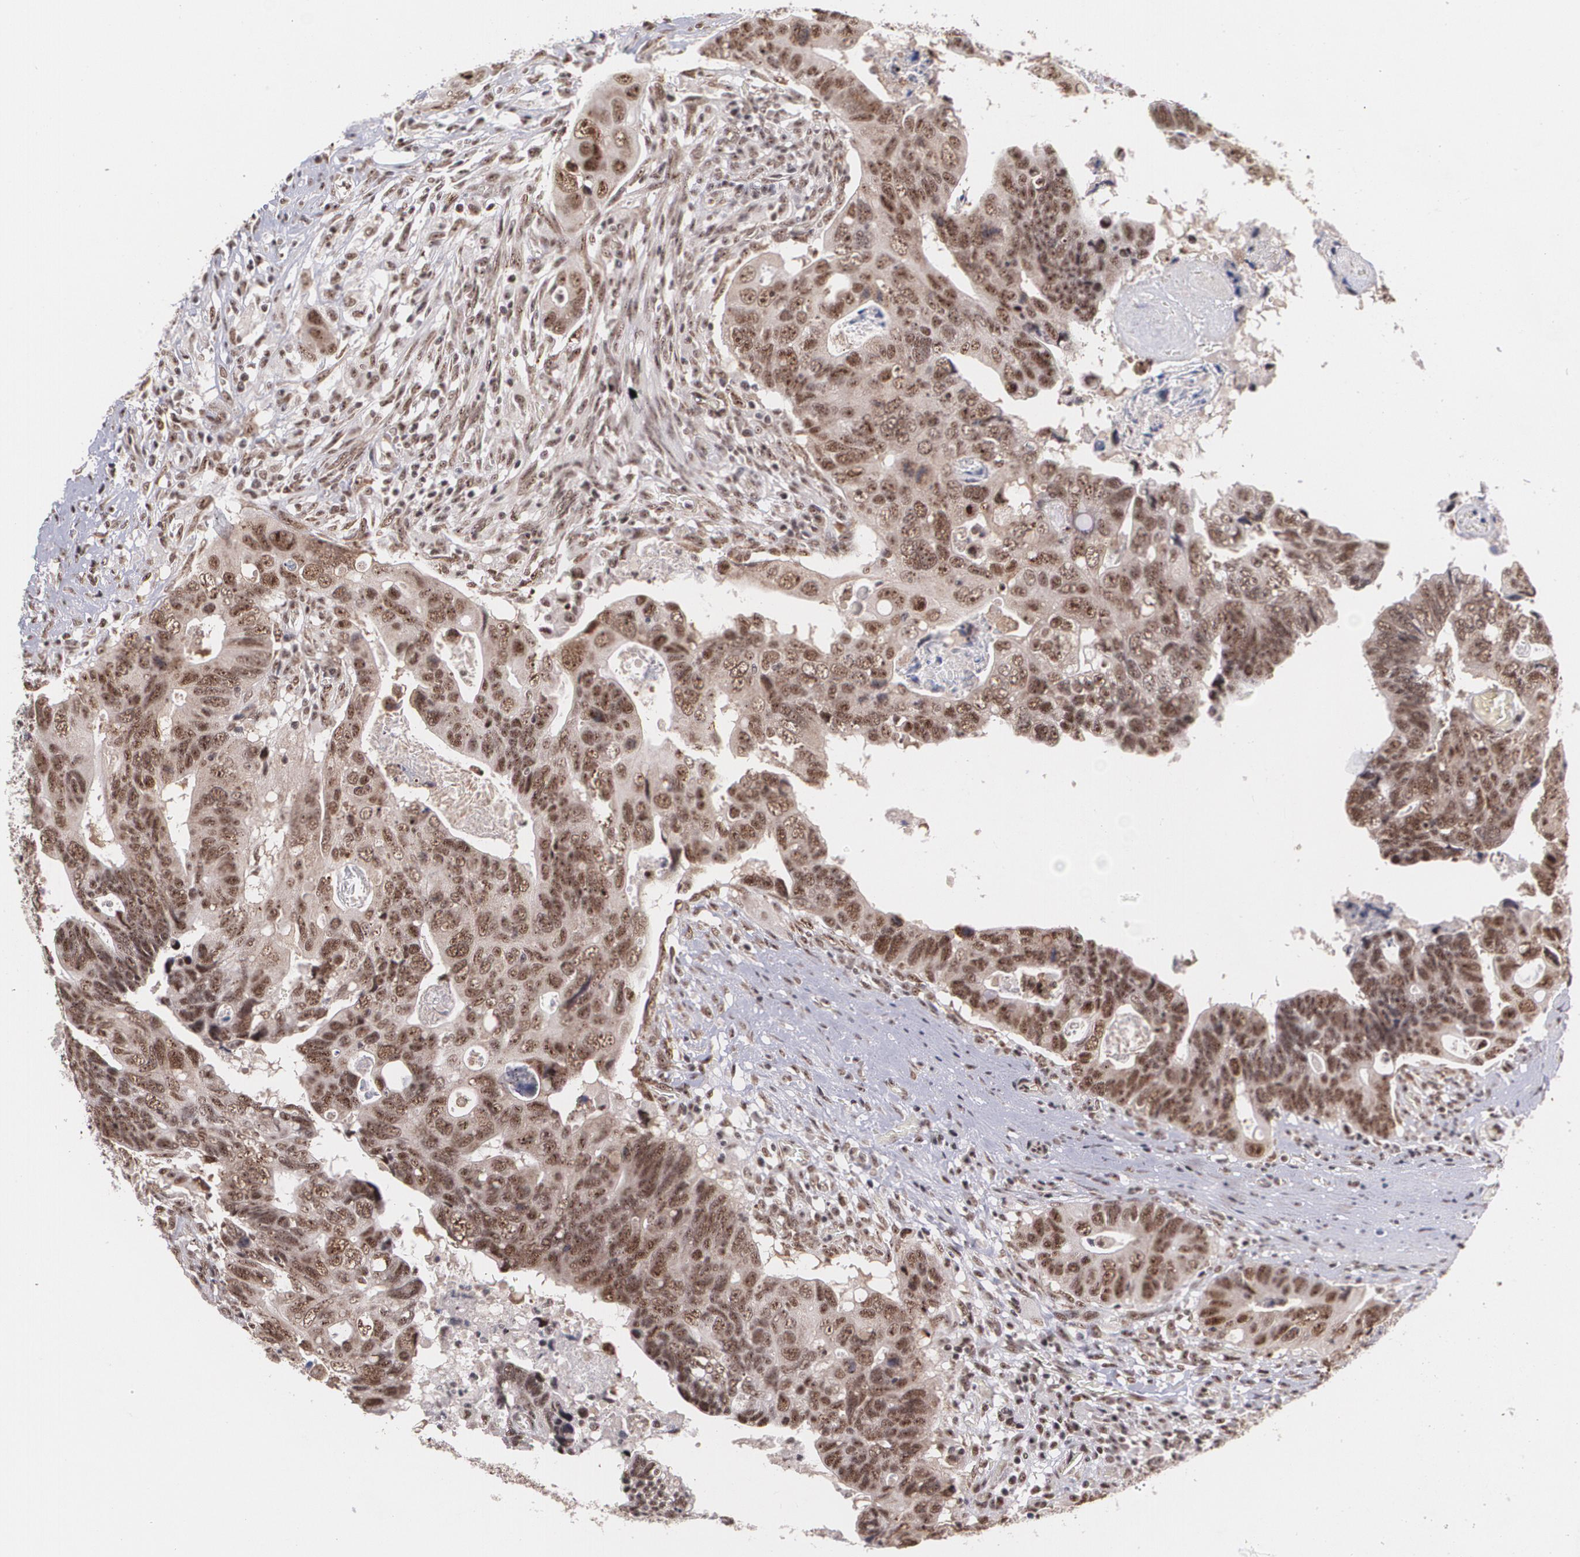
{"staining": {"intensity": "strong", "quantity": ">75%", "location": "cytoplasmic/membranous,nuclear"}, "tissue": "colorectal cancer", "cell_type": "Tumor cells", "image_type": "cancer", "snomed": [{"axis": "morphology", "description": "Adenocarcinoma, NOS"}, {"axis": "topography", "description": "Rectum"}], "caption": "Adenocarcinoma (colorectal) was stained to show a protein in brown. There is high levels of strong cytoplasmic/membranous and nuclear staining in approximately >75% of tumor cells.", "gene": "C6orf15", "patient": {"sex": "male", "age": 53}}